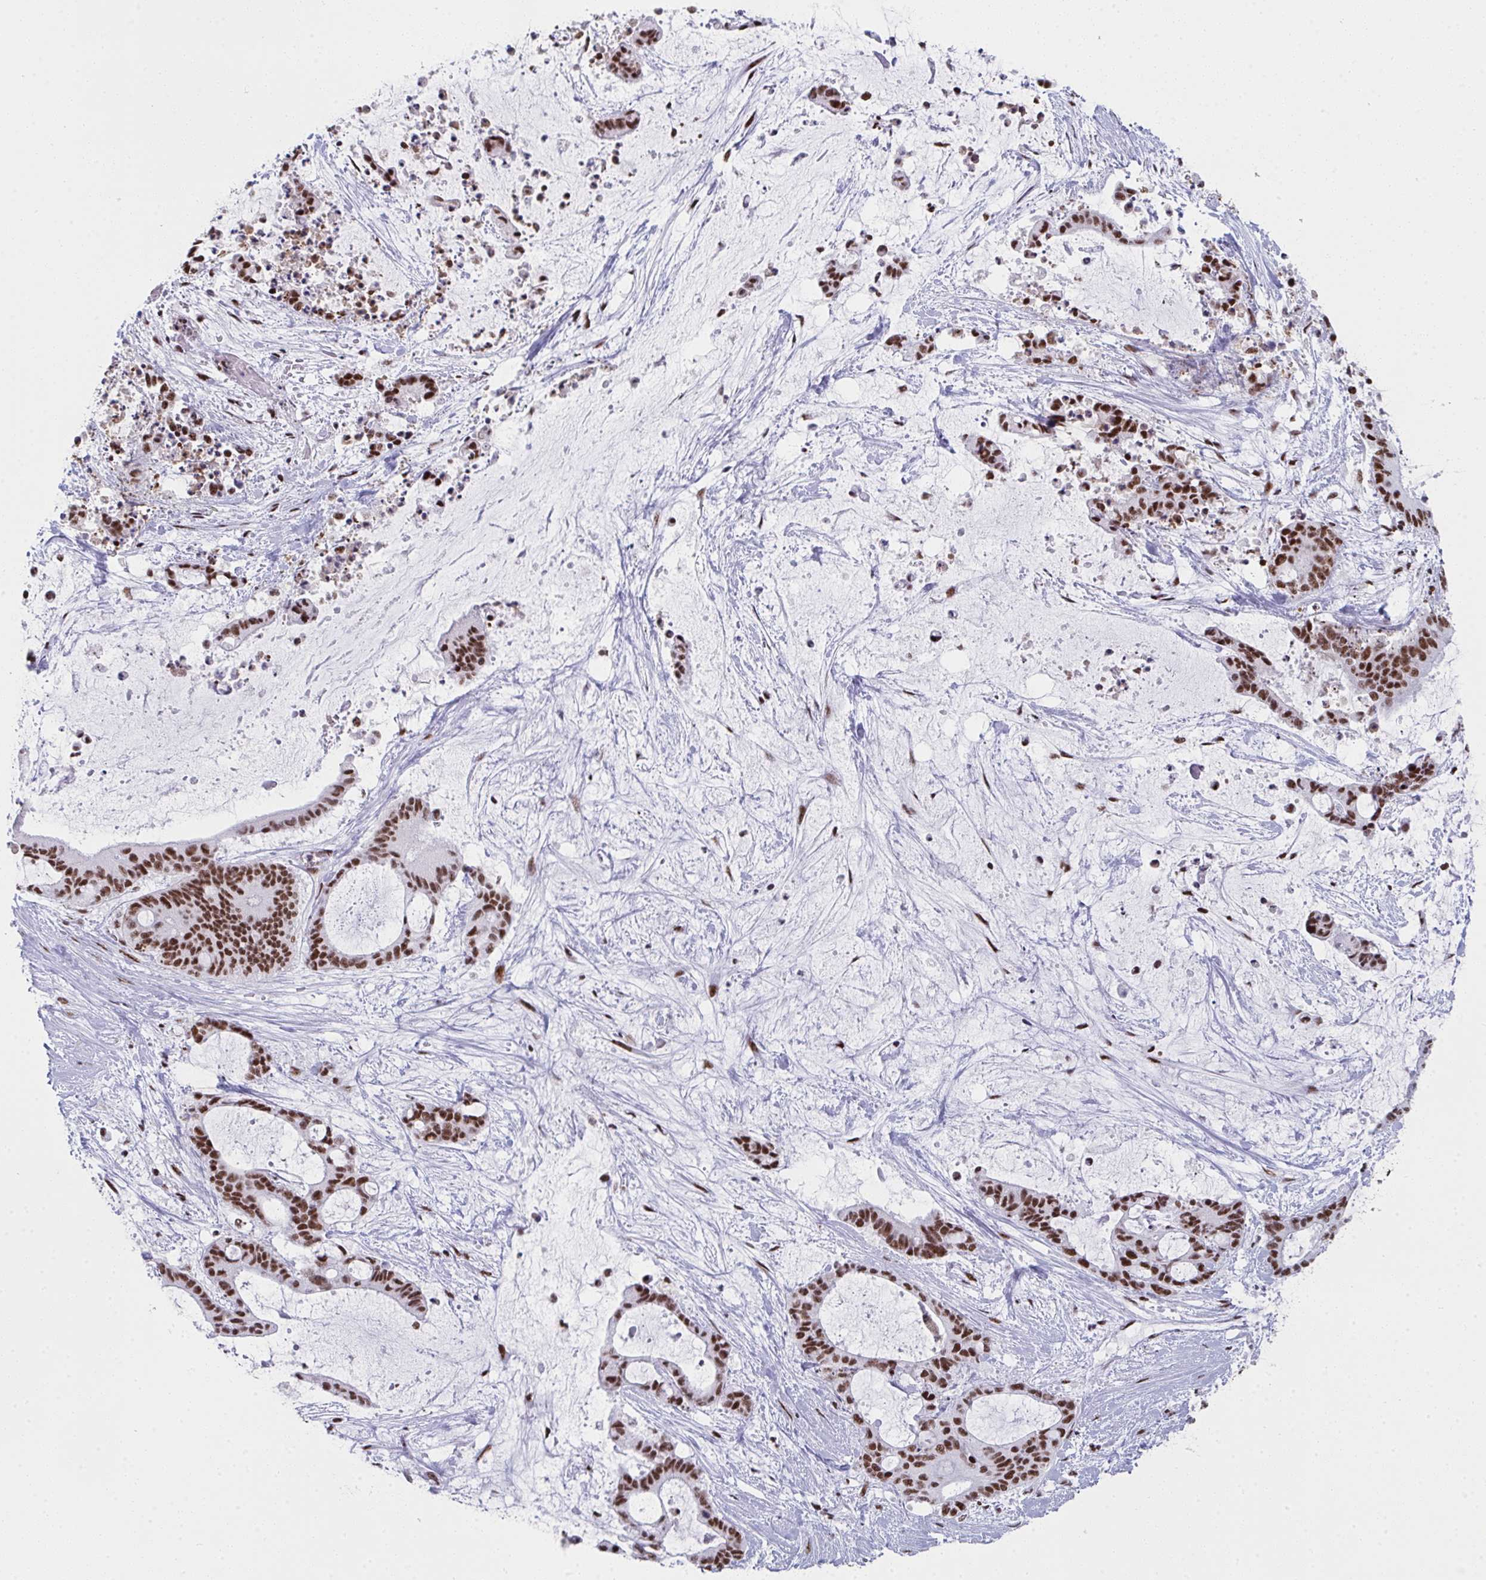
{"staining": {"intensity": "strong", "quantity": ">75%", "location": "nuclear"}, "tissue": "liver cancer", "cell_type": "Tumor cells", "image_type": "cancer", "snomed": [{"axis": "morphology", "description": "Normal tissue, NOS"}, {"axis": "morphology", "description": "Cholangiocarcinoma"}, {"axis": "topography", "description": "Liver"}, {"axis": "topography", "description": "Peripheral nerve tissue"}], "caption": "Liver cancer stained for a protein displays strong nuclear positivity in tumor cells.", "gene": "SNRNP70", "patient": {"sex": "female", "age": 73}}